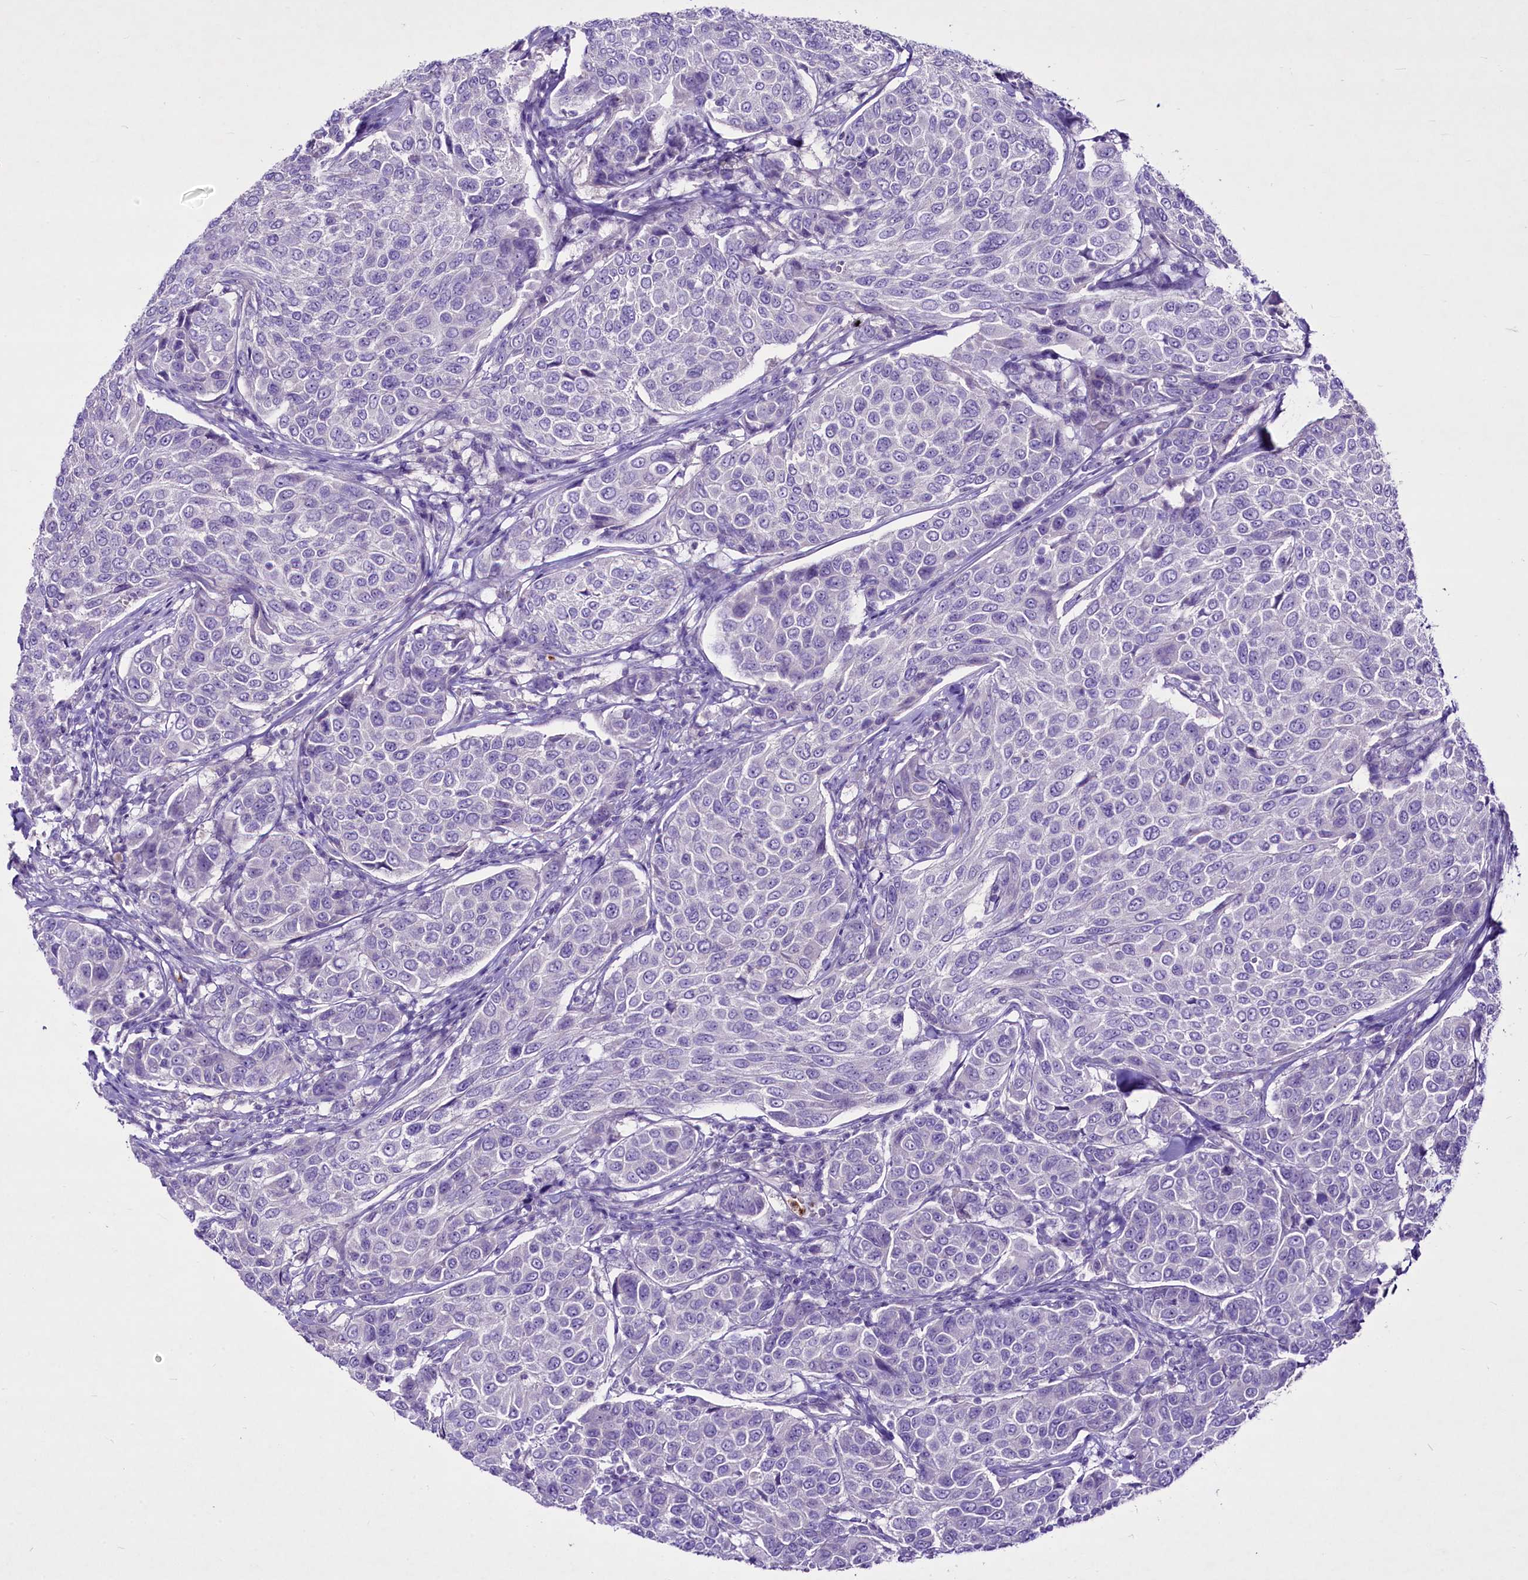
{"staining": {"intensity": "negative", "quantity": "none", "location": "none"}, "tissue": "breast cancer", "cell_type": "Tumor cells", "image_type": "cancer", "snomed": [{"axis": "morphology", "description": "Duct carcinoma"}, {"axis": "topography", "description": "Breast"}], "caption": "DAB (3,3'-diaminobenzidine) immunohistochemical staining of human breast cancer (infiltrating ductal carcinoma) displays no significant expression in tumor cells.", "gene": "FAM209B", "patient": {"sex": "female", "age": 55}}